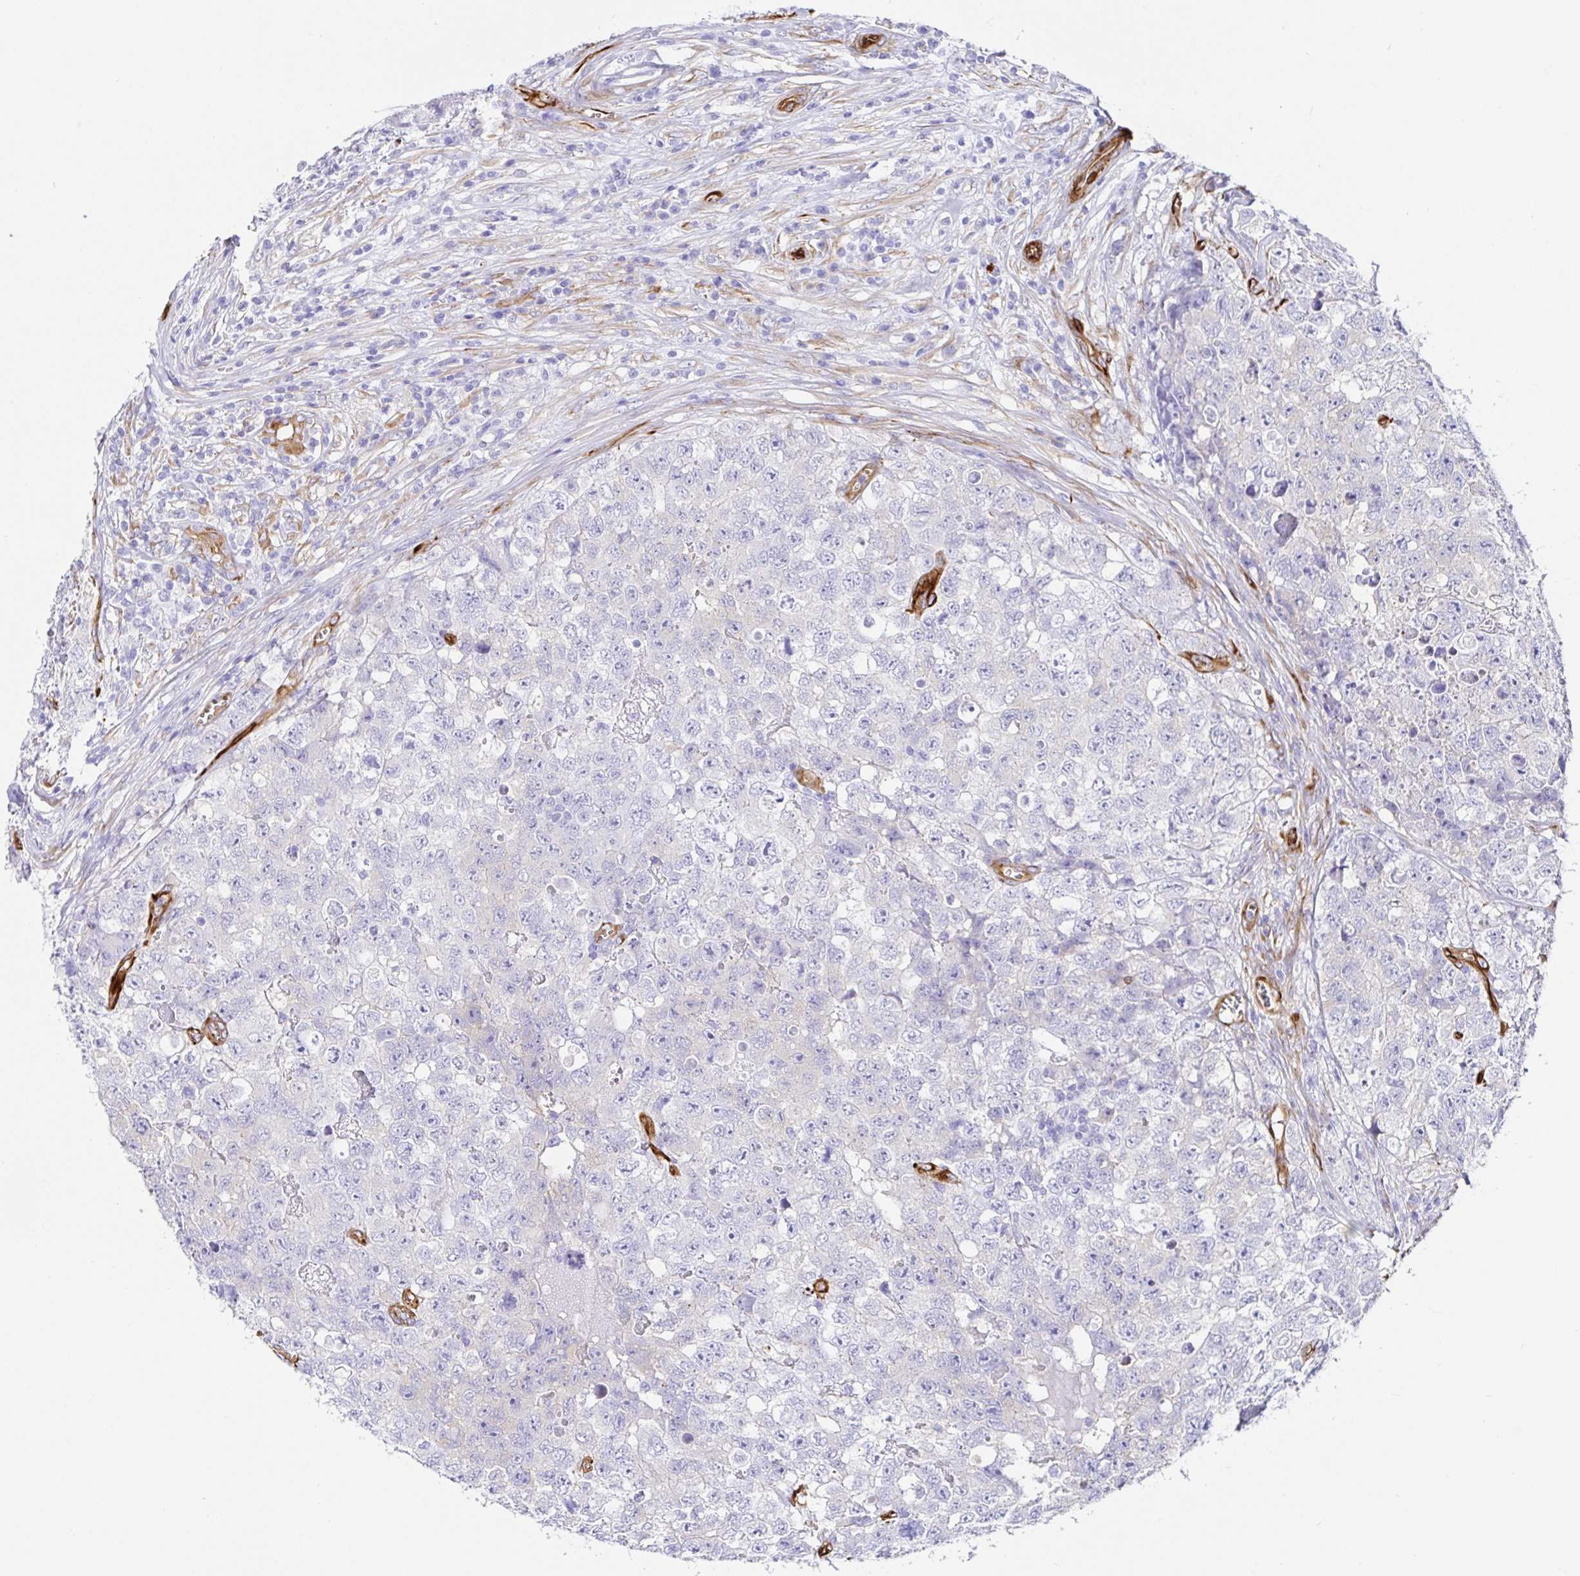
{"staining": {"intensity": "negative", "quantity": "none", "location": "none"}, "tissue": "testis cancer", "cell_type": "Tumor cells", "image_type": "cancer", "snomed": [{"axis": "morphology", "description": "Carcinoma, Embryonal, NOS"}, {"axis": "topography", "description": "Testis"}], "caption": "The immunohistochemistry image has no significant expression in tumor cells of embryonal carcinoma (testis) tissue.", "gene": "DOCK1", "patient": {"sex": "male", "age": 18}}